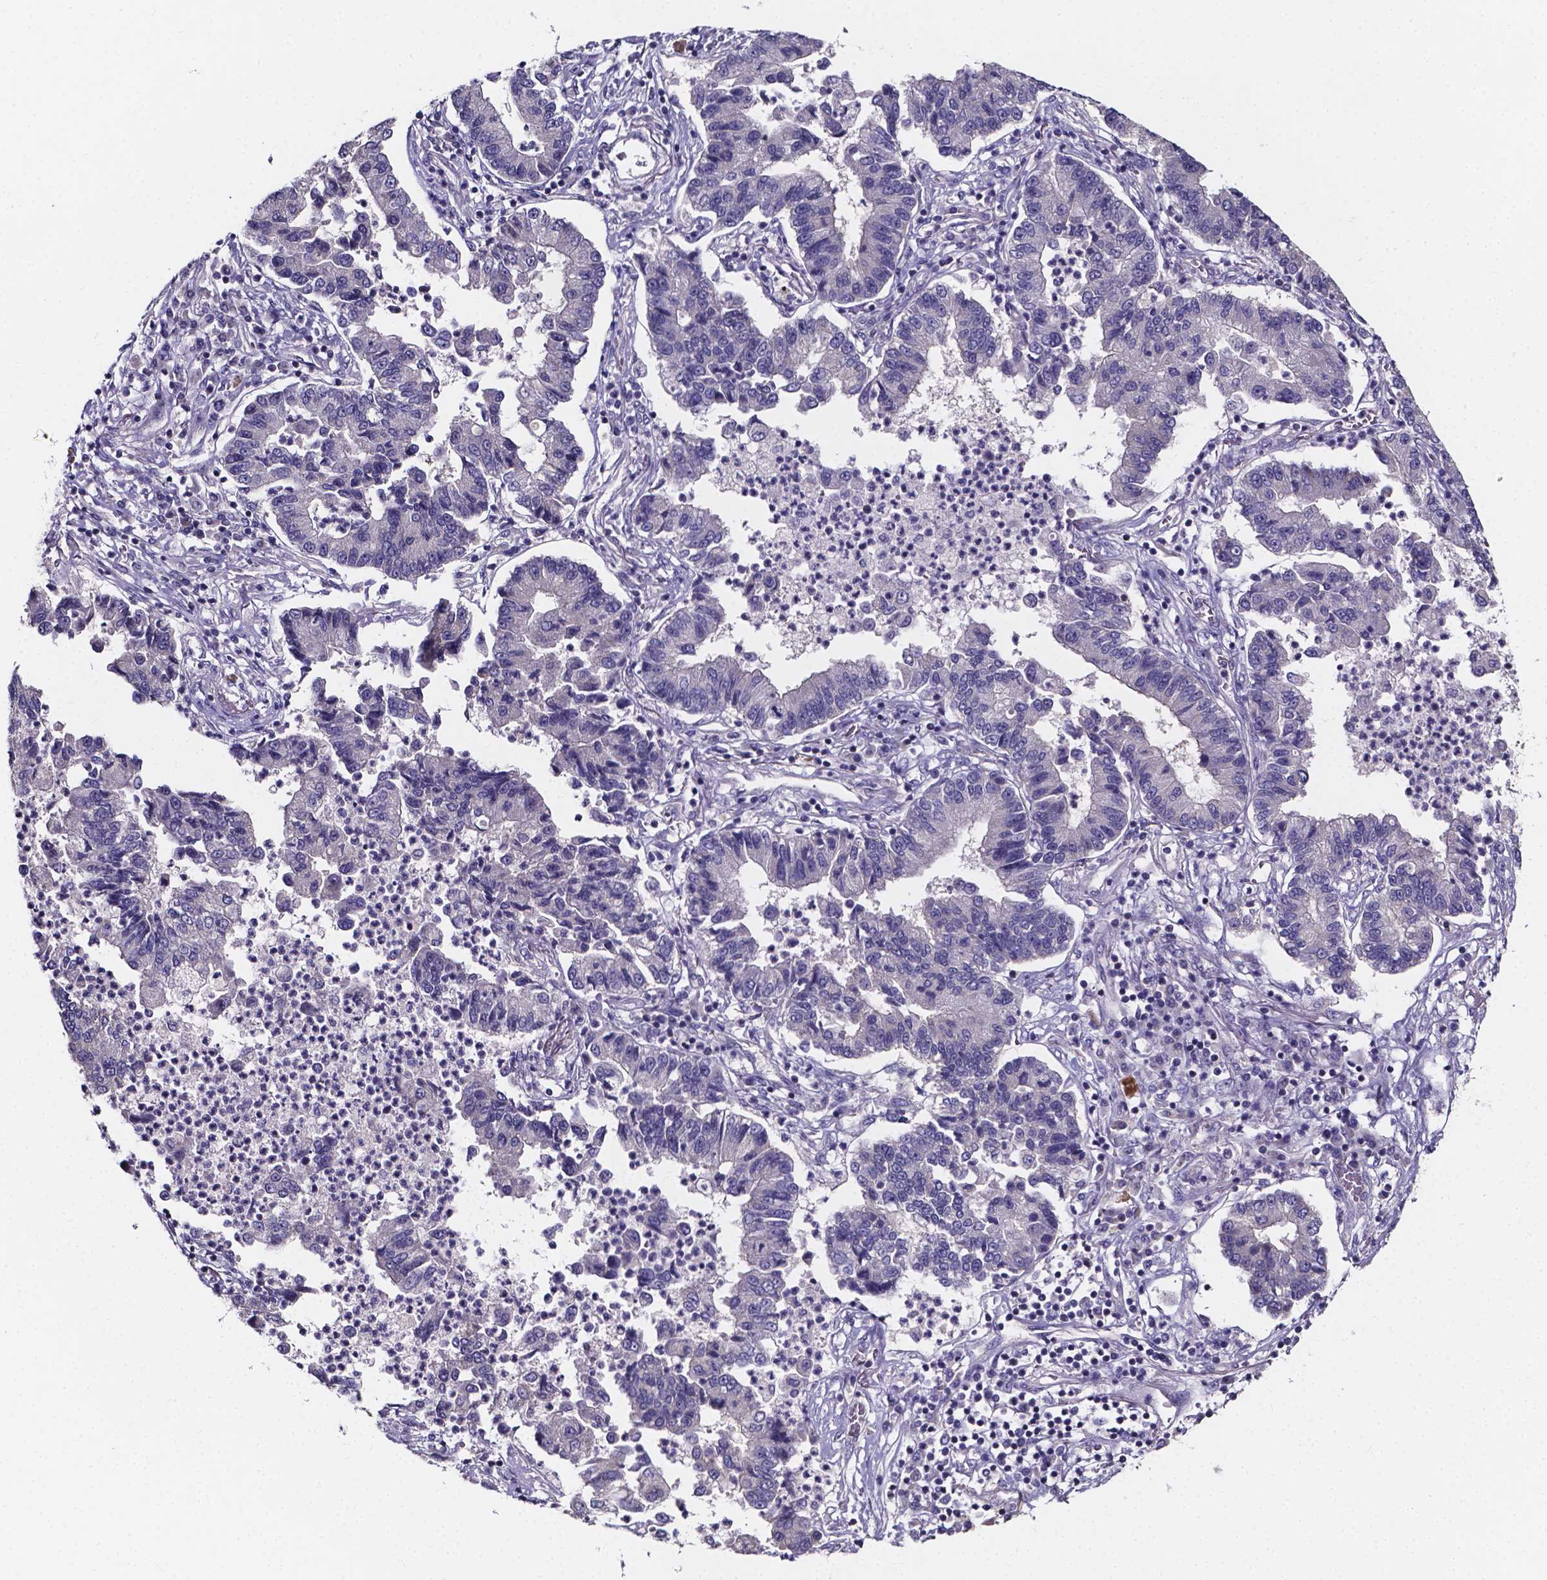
{"staining": {"intensity": "negative", "quantity": "none", "location": "none"}, "tissue": "lung cancer", "cell_type": "Tumor cells", "image_type": "cancer", "snomed": [{"axis": "morphology", "description": "Adenocarcinoma, NOS"}, {"axis": "topography", "description": "Lung"}], "caption": "DAB immunohistochemical staining of lung adenocarcinoma shows no significant positivity in tumor cells.", "gene": "THEMIS", "patient": {"sex": "female", "age": 57}}